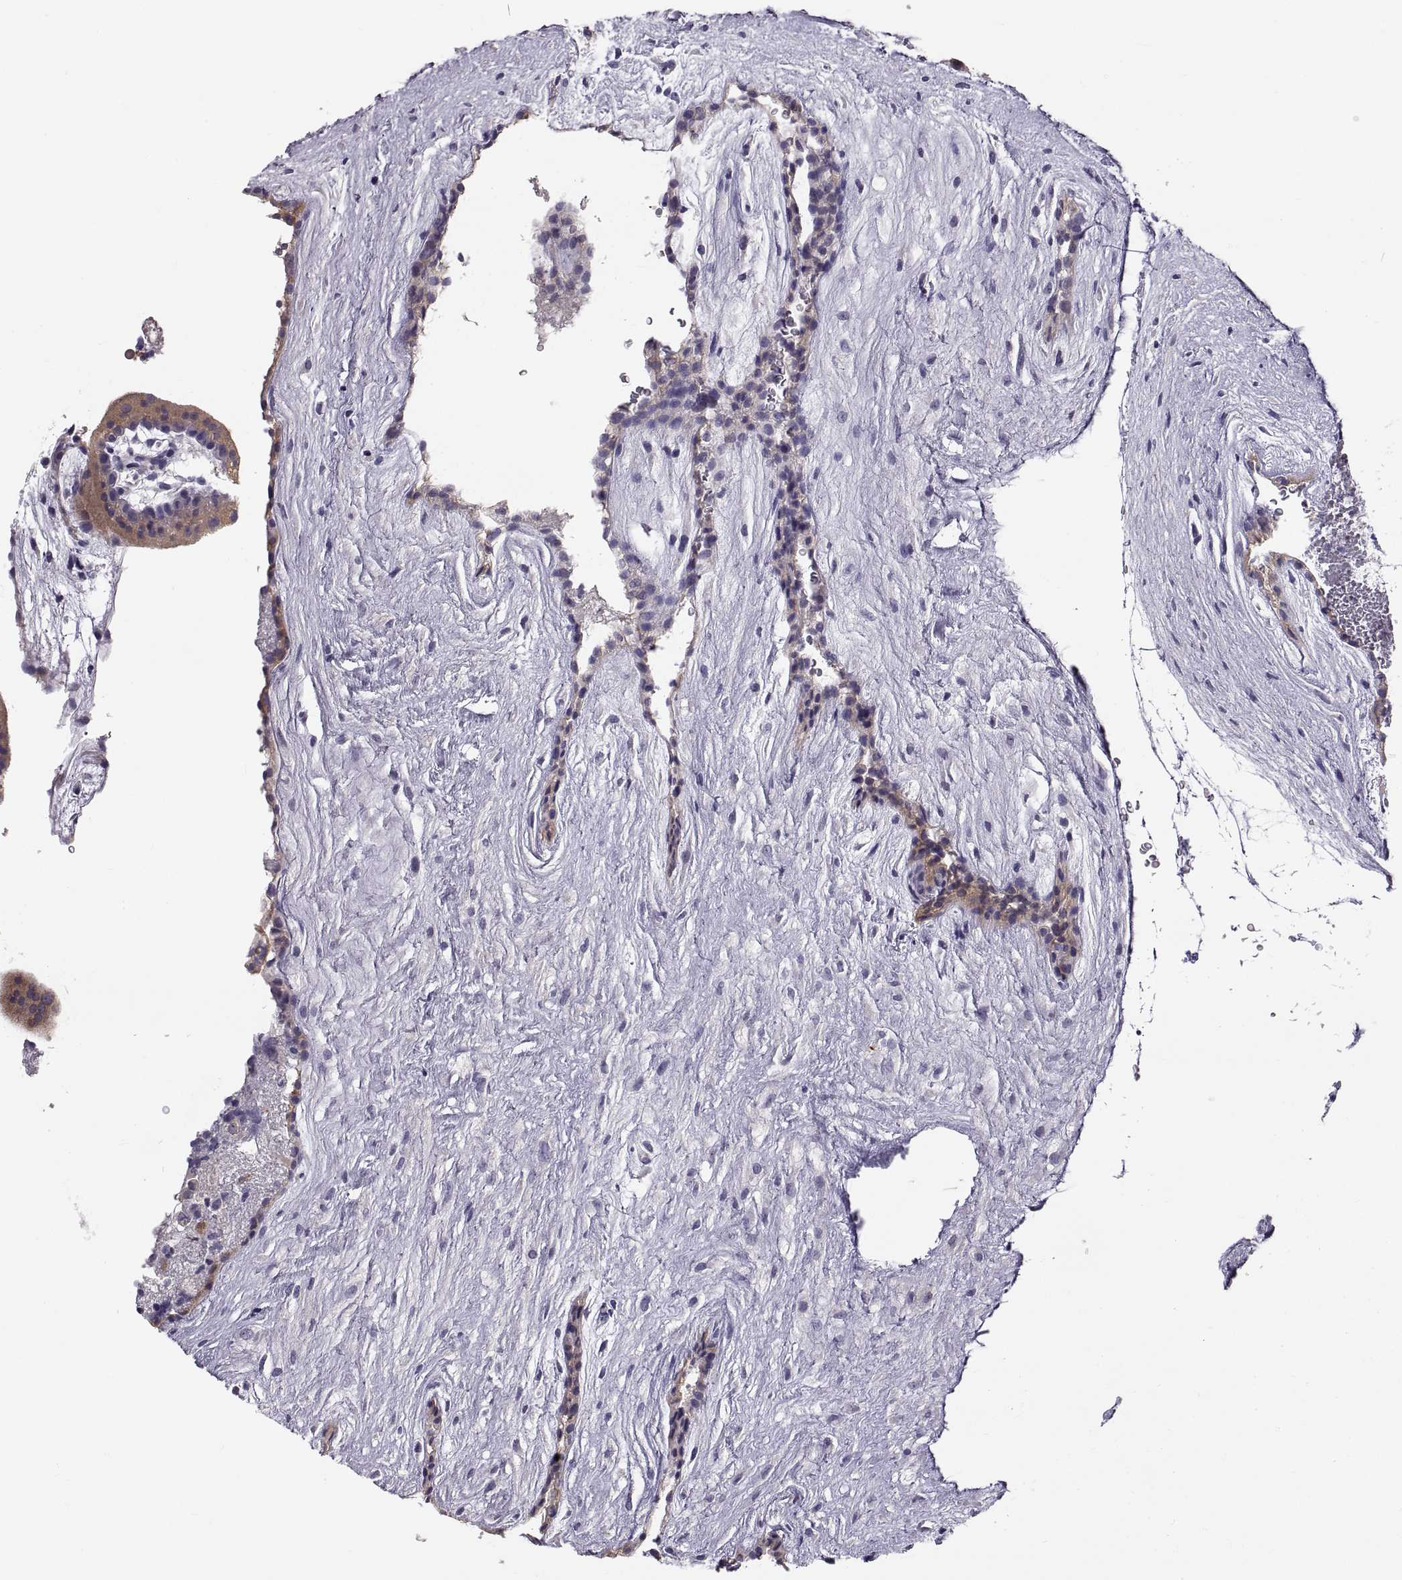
{"staining": {"intensity": "negative", "quantity": "none", "location": "none"}, "tissue": "placenta", "cell_type": "Decidual cells", "image_type": "normal", "snomed": [{"axis": "morphology", "description": "Normal tissue, NOS"}, {"axis": "topography", "description": "Placenta"}], "caption": "Protein analysis of benign placenta shows no significant positivity in decidual cells.", "gene": "ADAM32", "patient": {"sex": "female", "age": 19}}